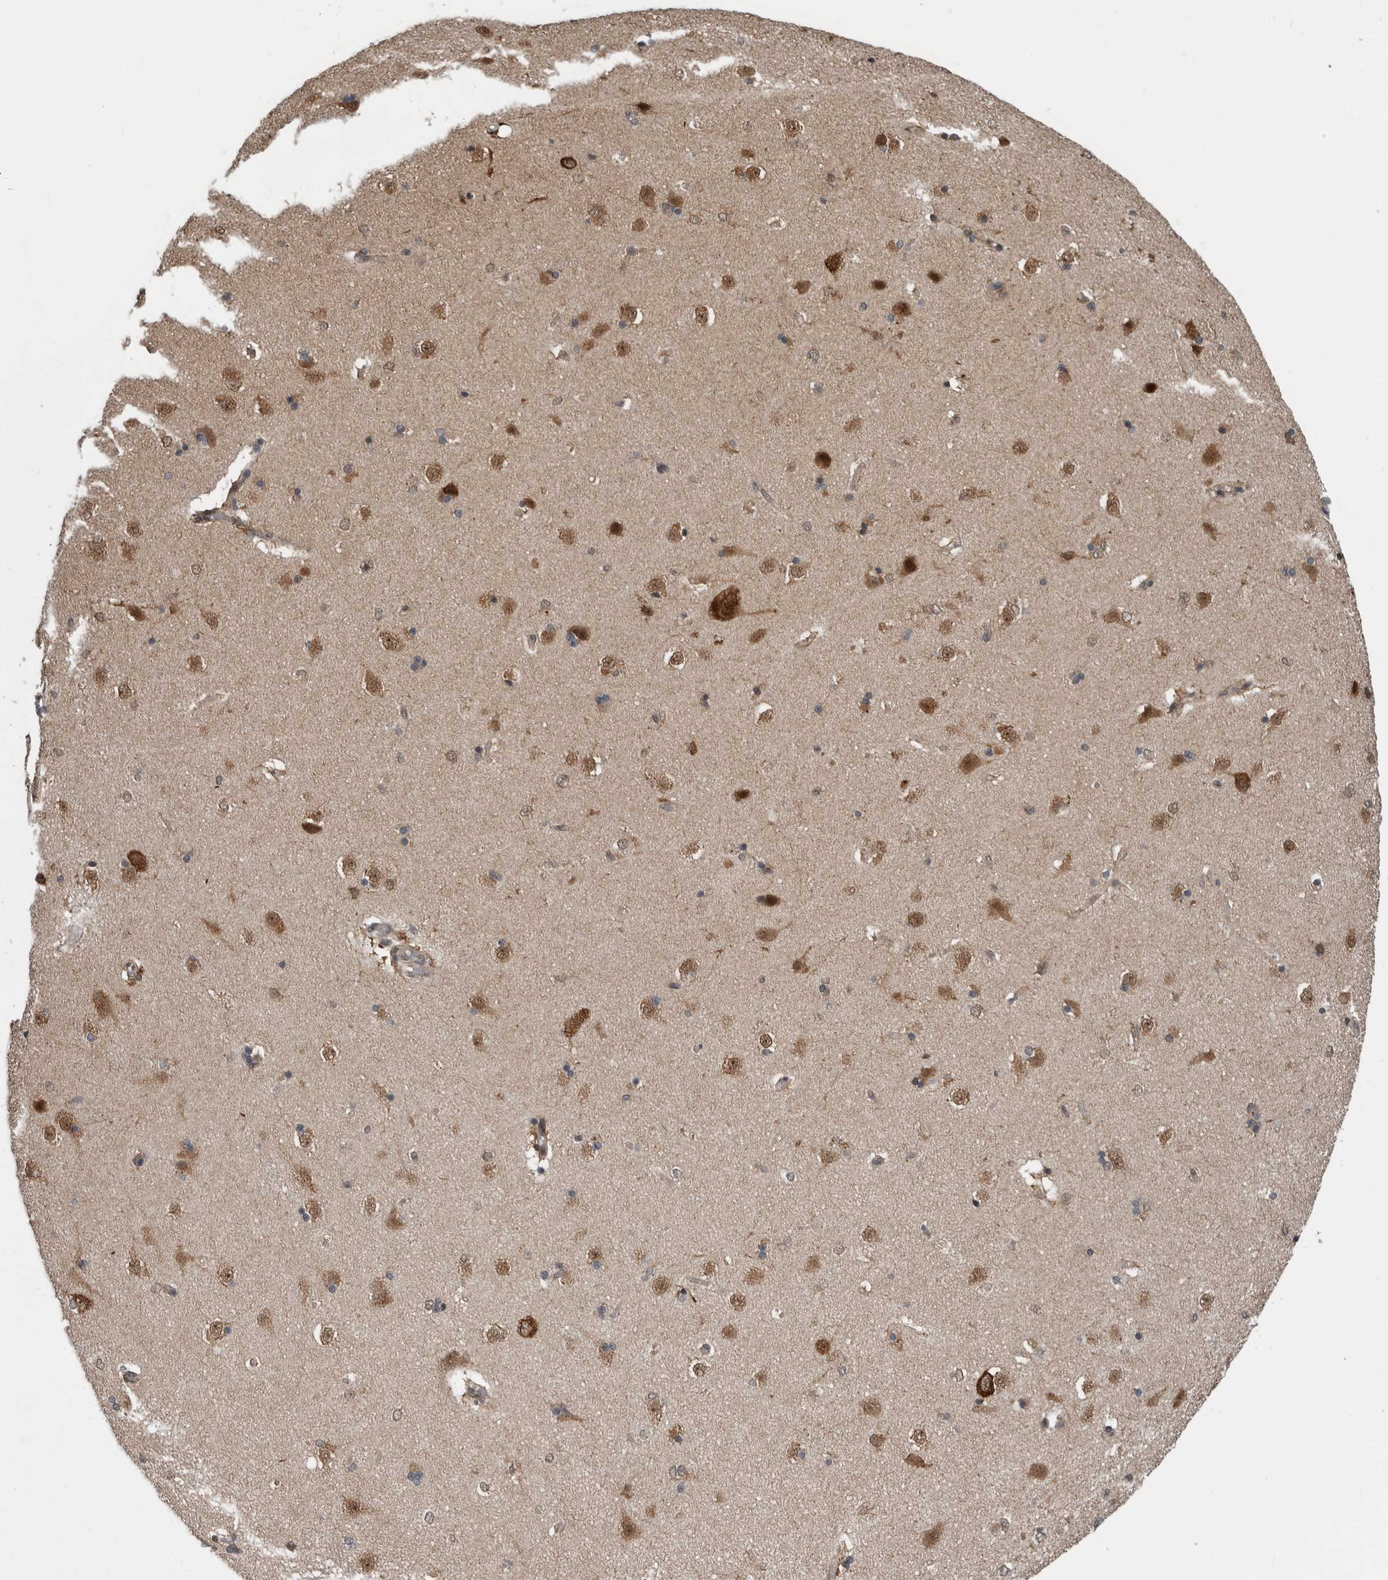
{"staining": {"intensity": "moderate", "quantity": "<25%", "location": "cytoplasmic/membranous,nuclear"}, "tissue": "caudate", "cell_type": "Glial cells", "image_type": "normal", "snomed": [{"axis": "morphology", "description": "Normal tissue, NOS"}, {"axis": "topography", "description": "Lateral ventricle wall"}], "caption": "Human caudate stained for a protein (brown) displays moderate cytoplasmic/membranous,nuclear positive staining in about <25% of glial cells.", "gene": "ENY2", "patient": {"sex": "female", "age": 19}}